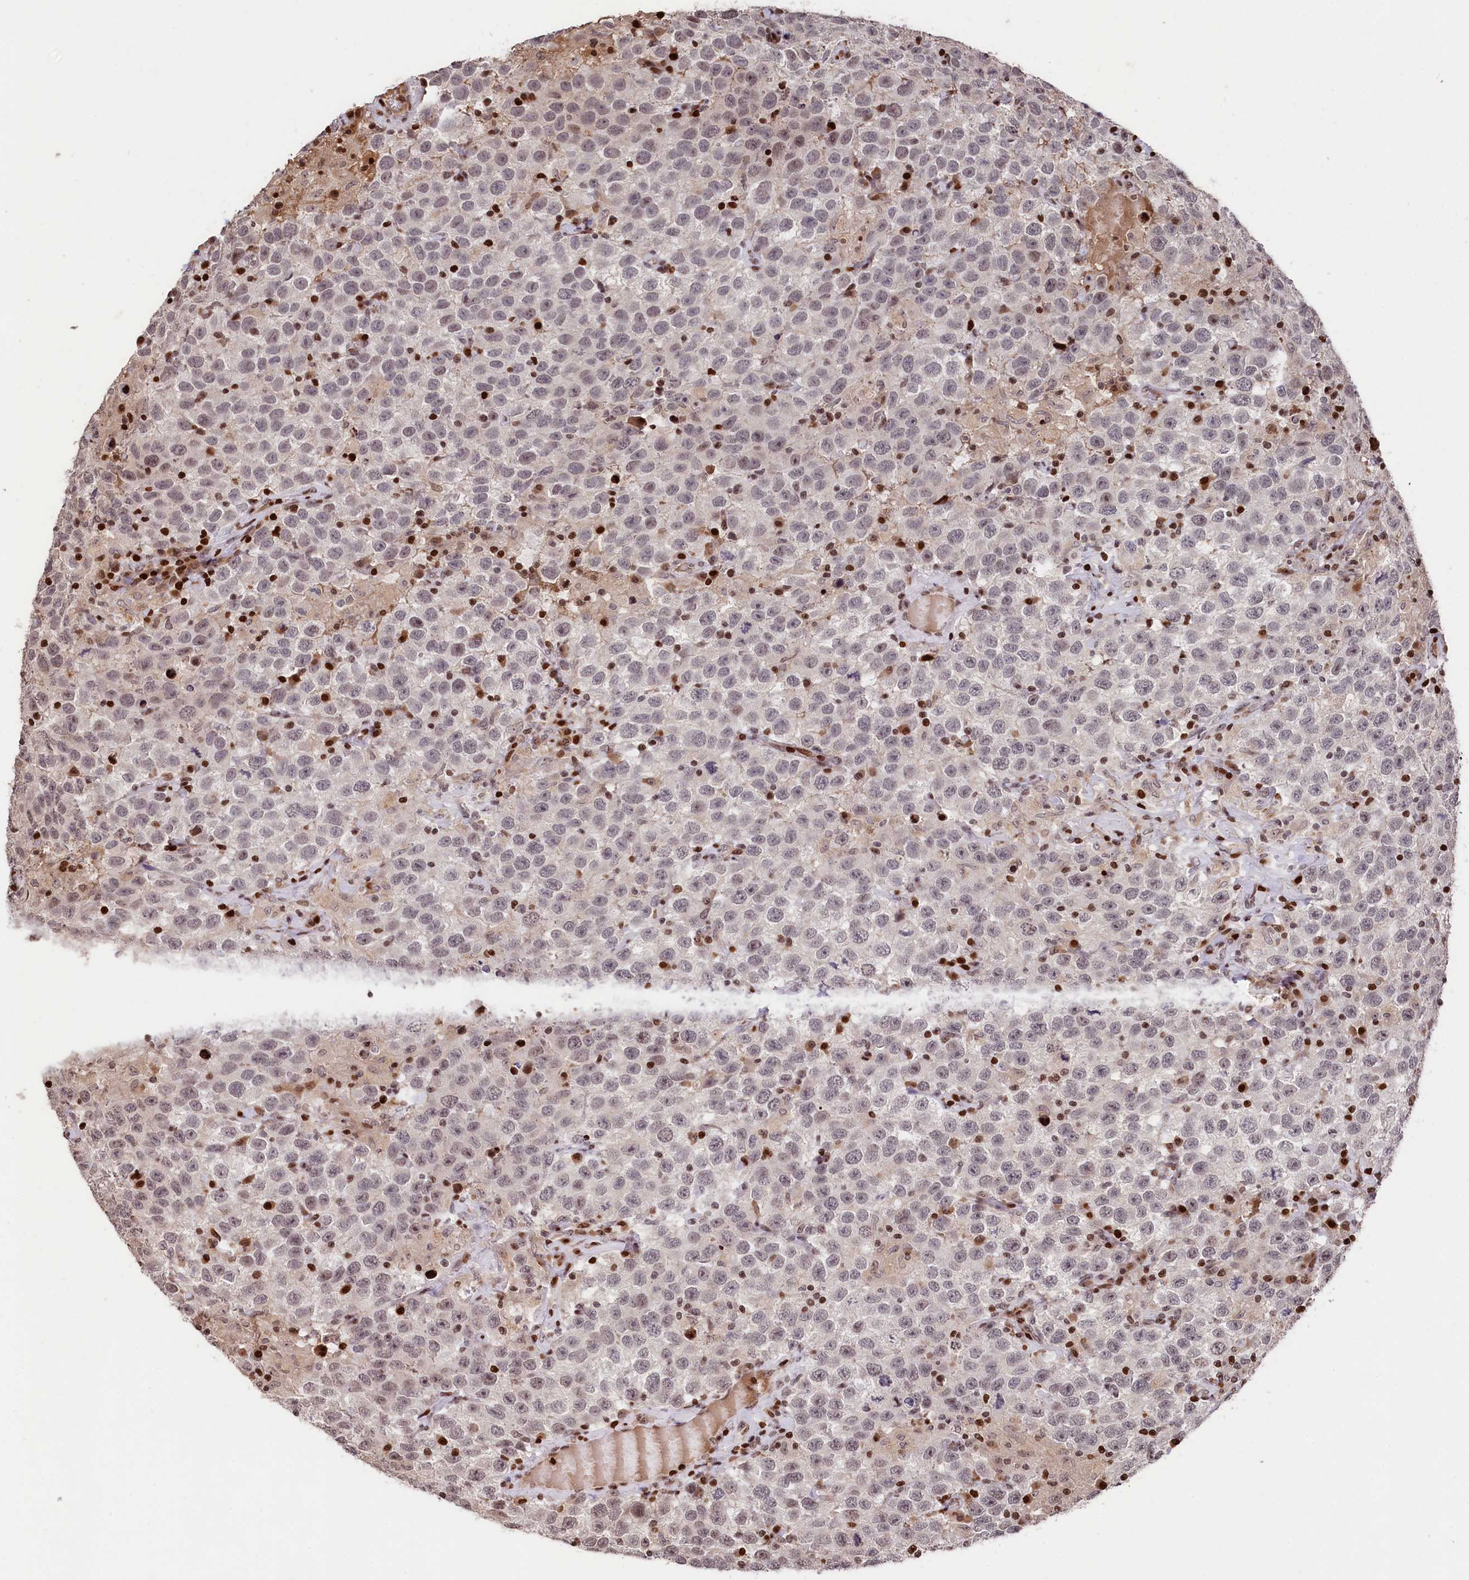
{"staining": {"intensity": "weak", "quantity": "25%-75%", "location": "cytoplasmic/membranous"}, "tissue": "testis cancer", "cell_type": "Tumor cells", "image_type": "cancer", "snomed": [{"axis": "morphology", "description": "Seminoma, NOS"}, {"axis": "topography", "description": "Testis"}], "caption": "Testis seminoma was stained to show a protein in brown. There is low levels of weak cytoplasmic/membranous expression in about 25%-75% of tumor cells.", "gene": "MCF2L2", "patient": {"sex": "male", "age": 41}}